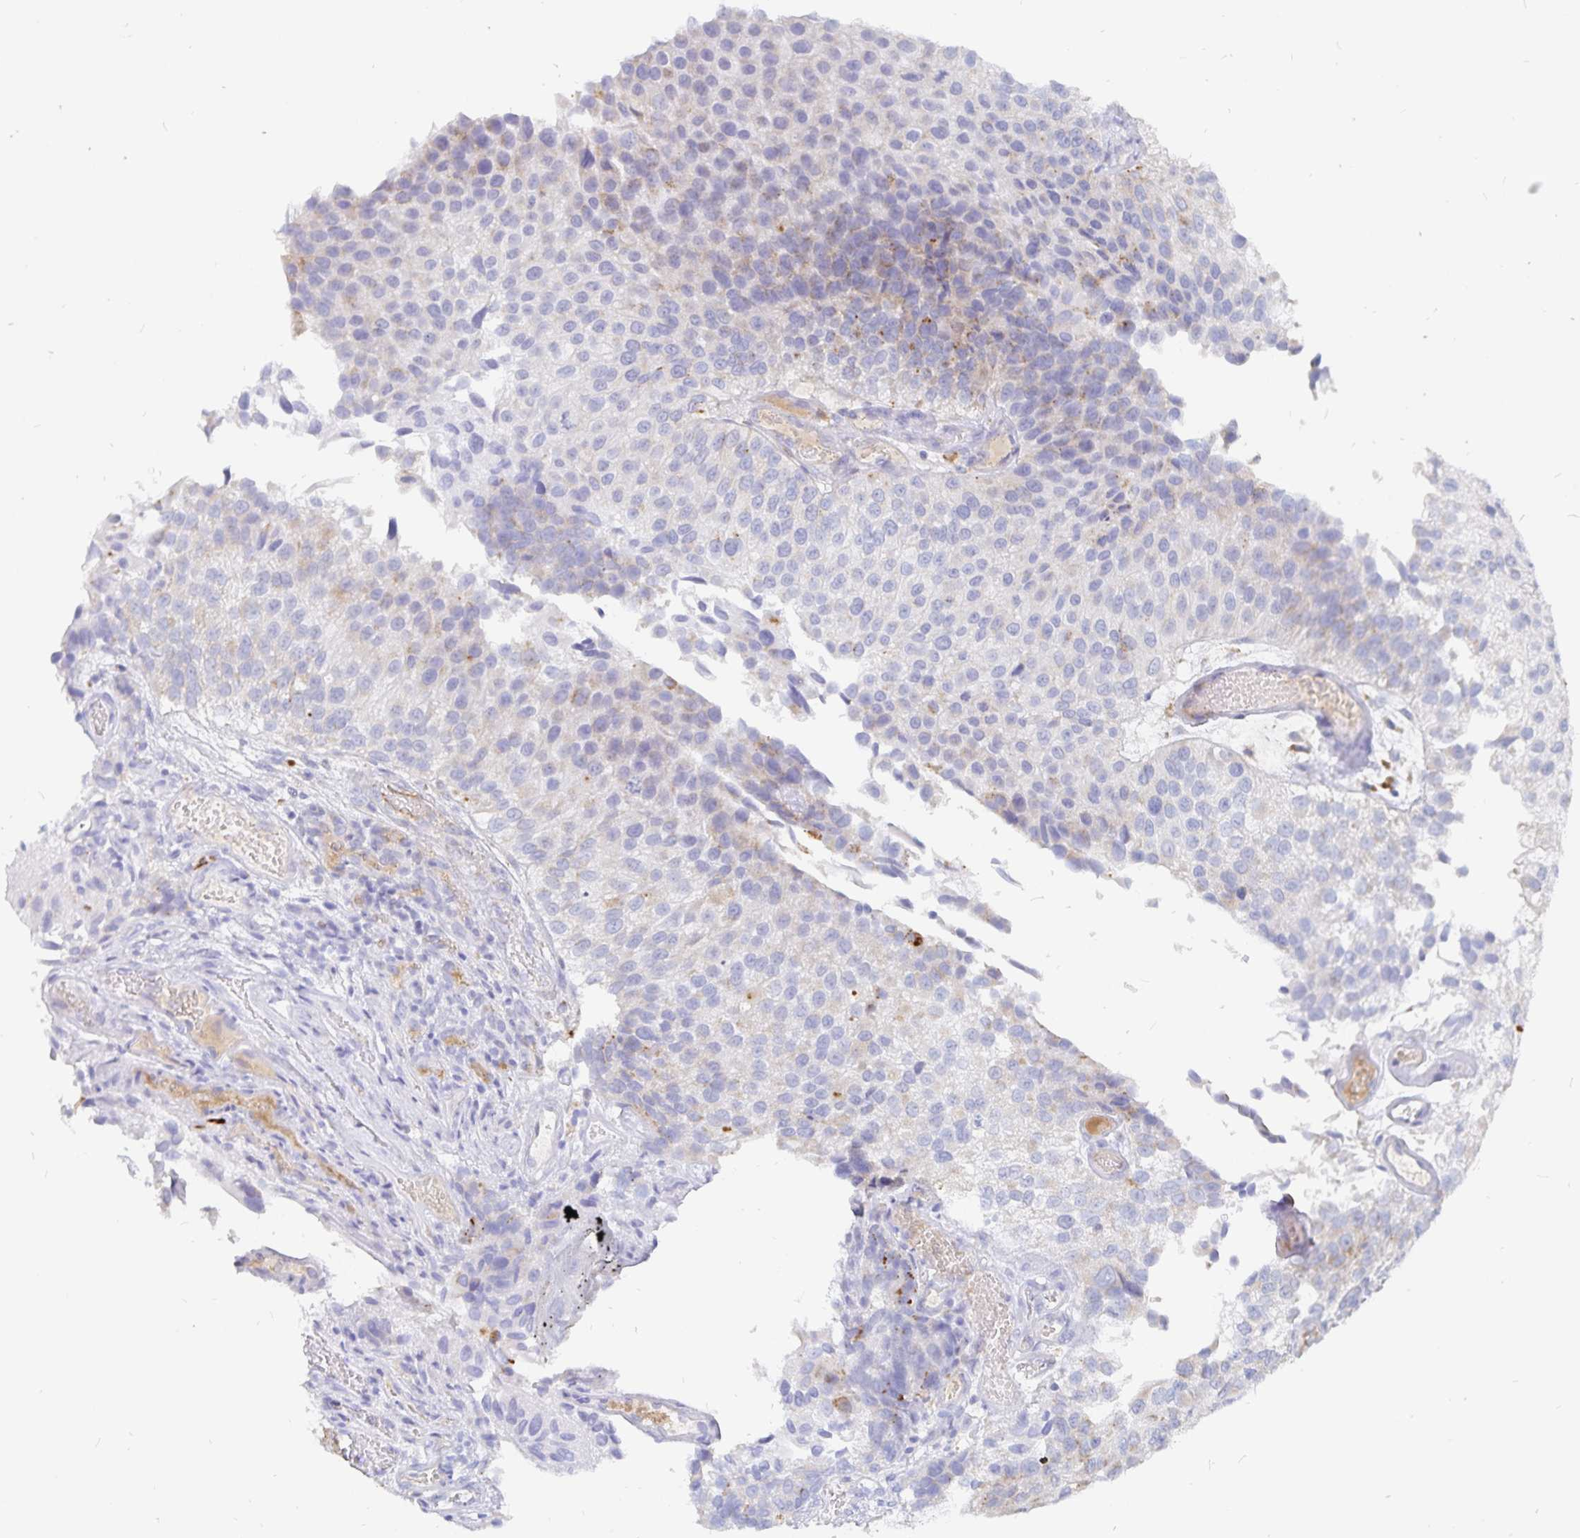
{"staining": {"intensity": "weak", "quantity": "<25%", "location": "cytoplasmic/membranous"}, "tissue": "urothelial cancer", "cell_type": "Tumor cells", "image_type": "cancer", "snomed": [{"axis": "morphology", "description": "Urothelial carcinoma, NOS"}, {"axis": "topography", "description": "Urinary bladder"}], "caption": "An image of human urothelial cancer is negative for staining in tumor cells.", "gene": "PKHD1", "patient": {"sex": "male", "age": 87}}